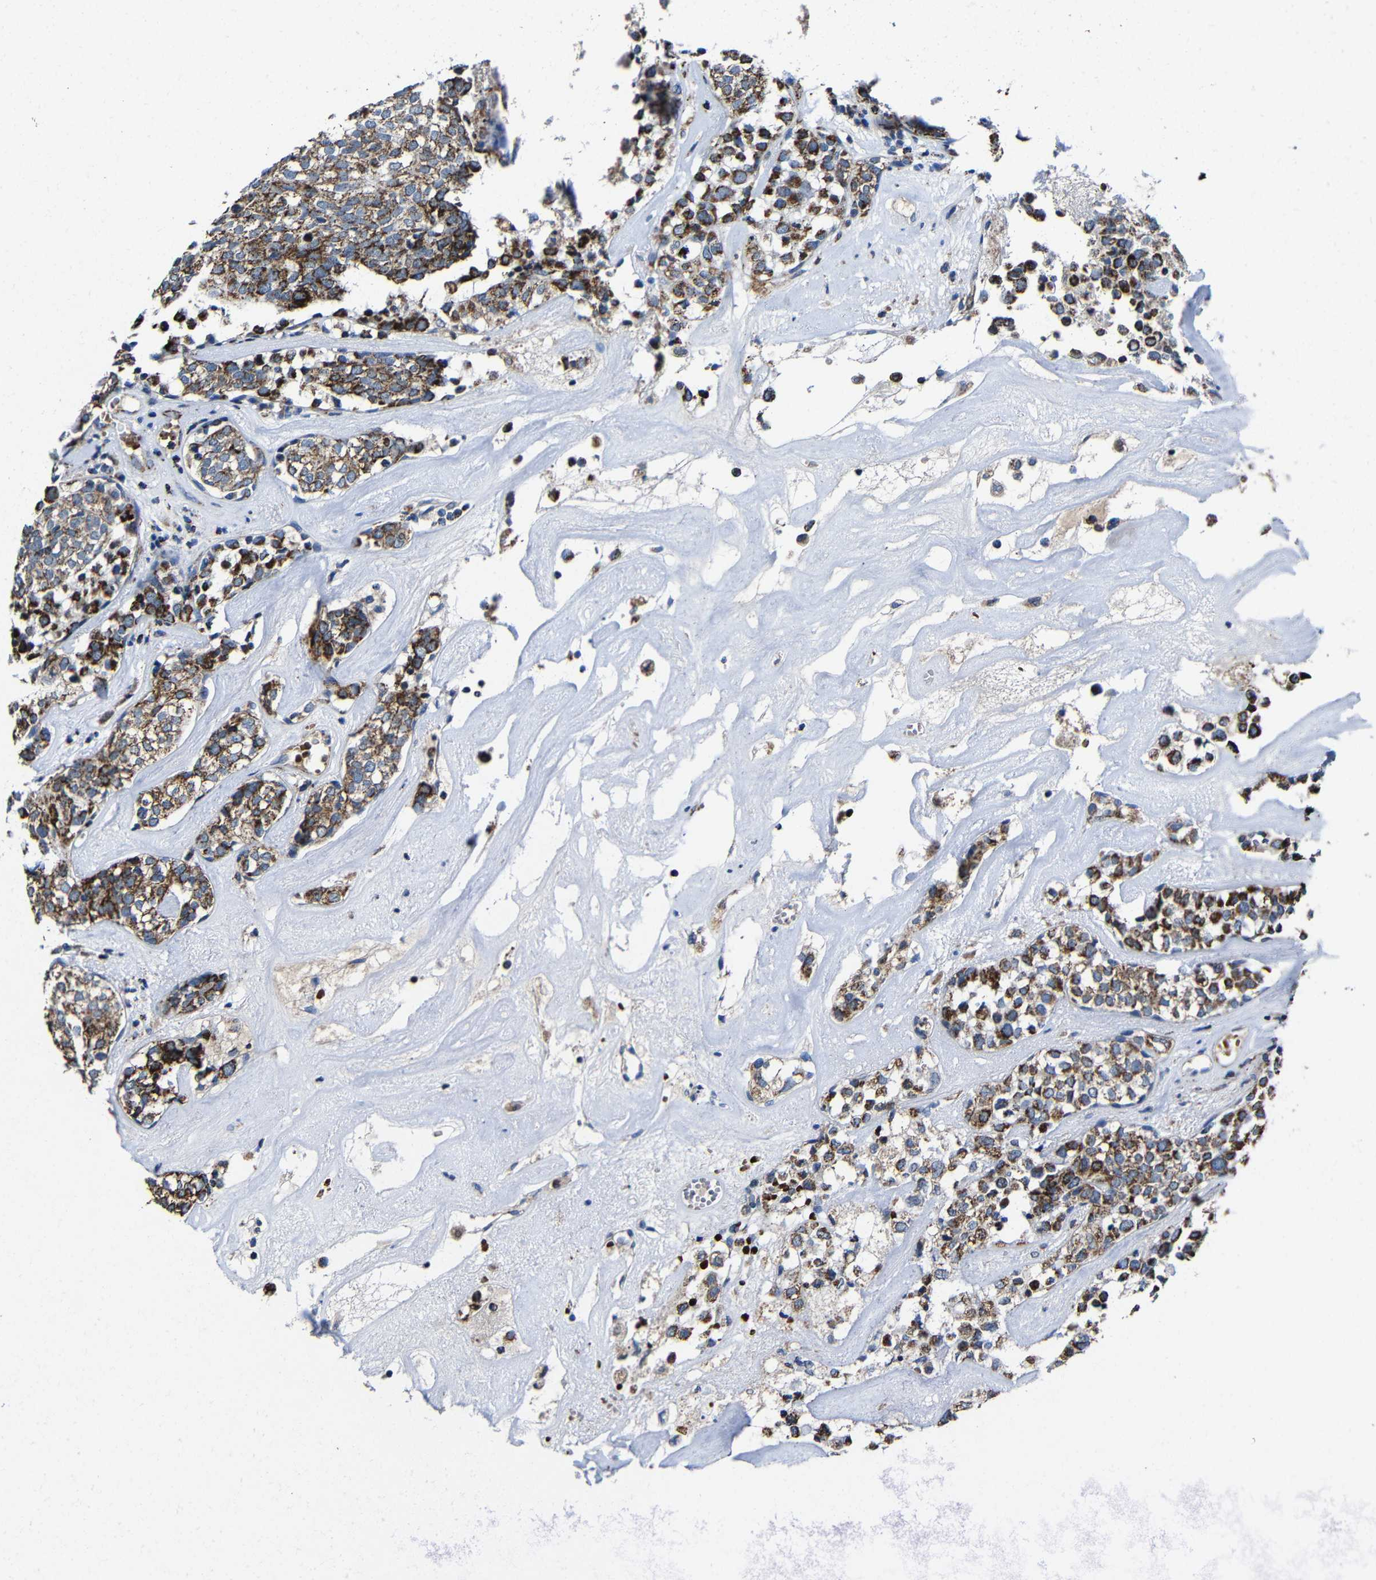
{"staining": {"intensity": "moderate", "quantity": ">75%", "location": "cytoplasmic/membranous"}, "tissue": "head and neck cancer", "cell_type": "Tumor cells", "image_type": "cancer", "snomed": [{"axis": "morphology", "description": "Adenocarcinoma, NOS"}, {"axis": "topography", "description": "Salivary gland"}, {"axis": "topography", "description": "Head-Neck"}], "caption": "About >75% of tumor cells in head and neck cancer (adenocarcinoma) demonstrate moderate cytoplasmic/membranous protein expression as visualized by brown immunohistochemical staining.", "gene": "CA5B", "patient": {"sex": "female", "age": 65}}